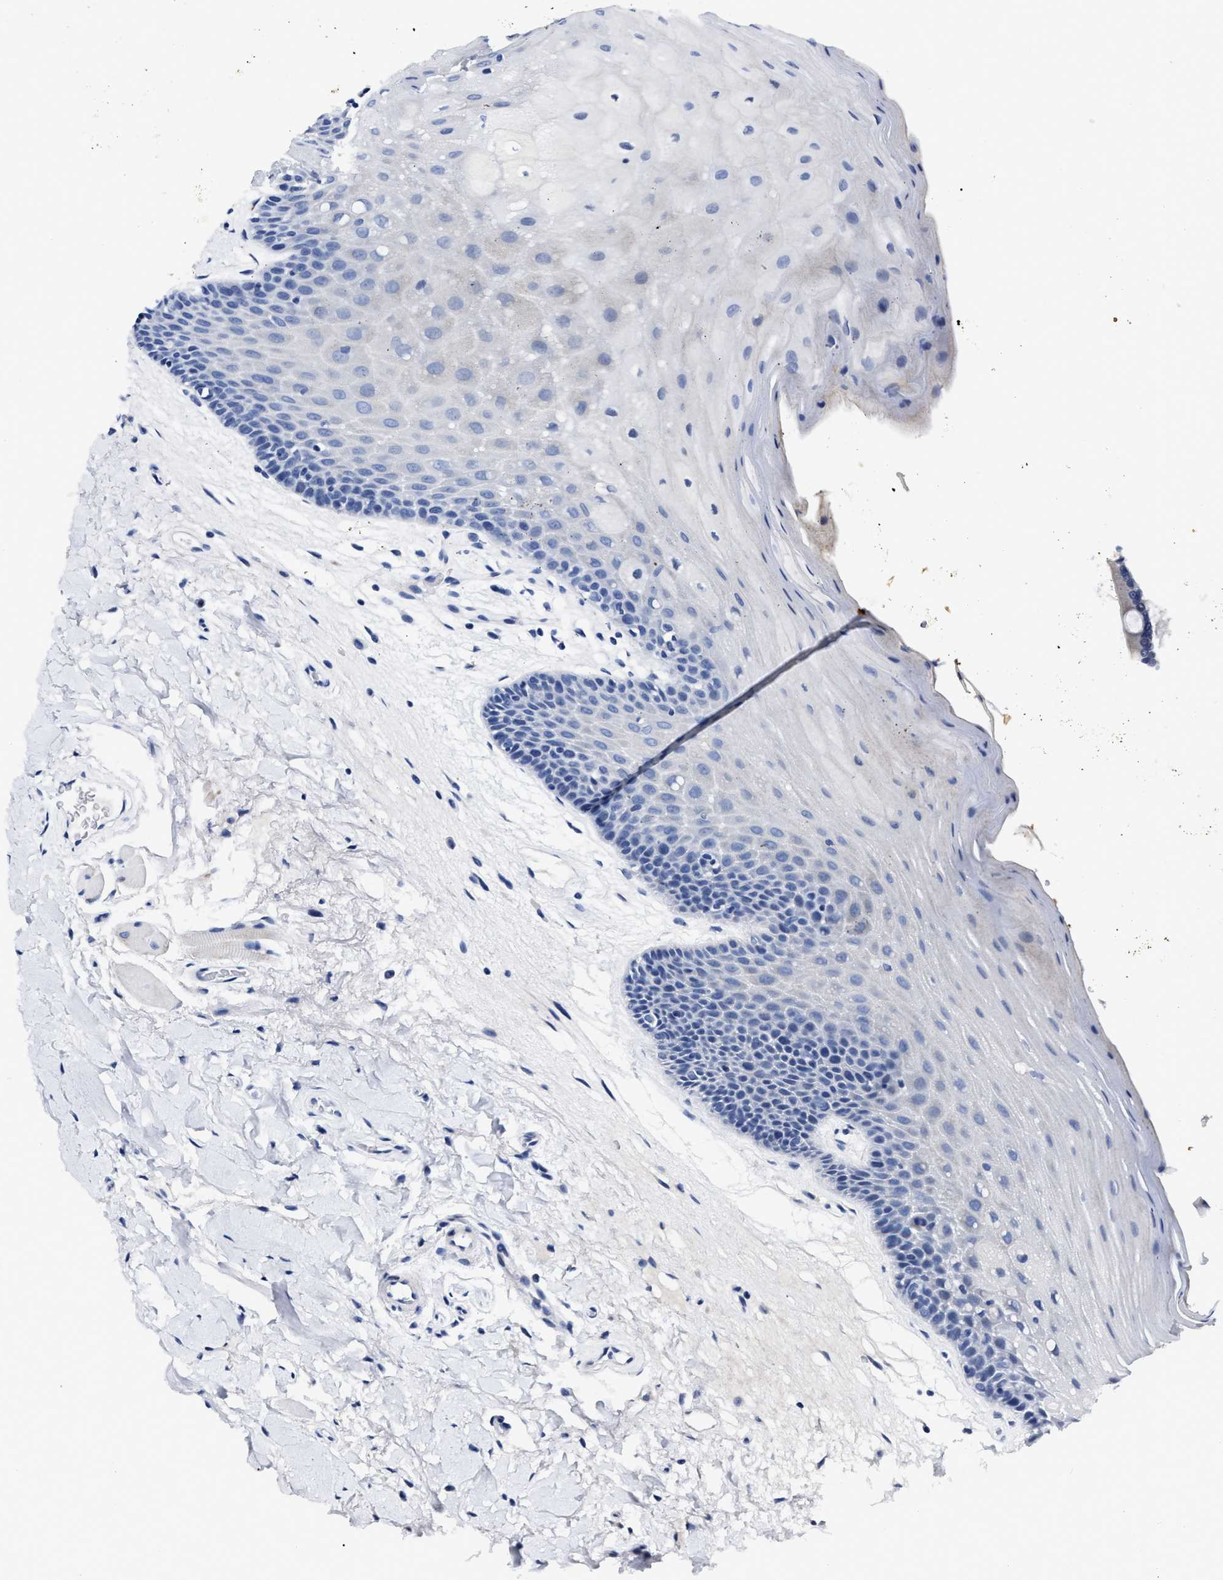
{"staining": {"intensity": "negative", "quantity": "none", "location": "none"}, "tissue": "oral mucosa", "cell_type": "Squamous epithelial cells", "image_type": "normal", "snomed": [{"axis": "morphology", "description": "Normal tissue, NOS"}, {"axis": "morphology", "description": "Squamous cell carcinoma, NOS"}, {"axis": "topography", "description": "Oral tissue"}, {"axis": "topography", "description": "Head-Neck"}], "caption": "This is an immunohistochemistry micrograph of unremarkable human oral mucosa. There is no expression in squamous epithelial cells.", "gene": "MOV10L1", "patient": {"sex": "male", "age": 71}}